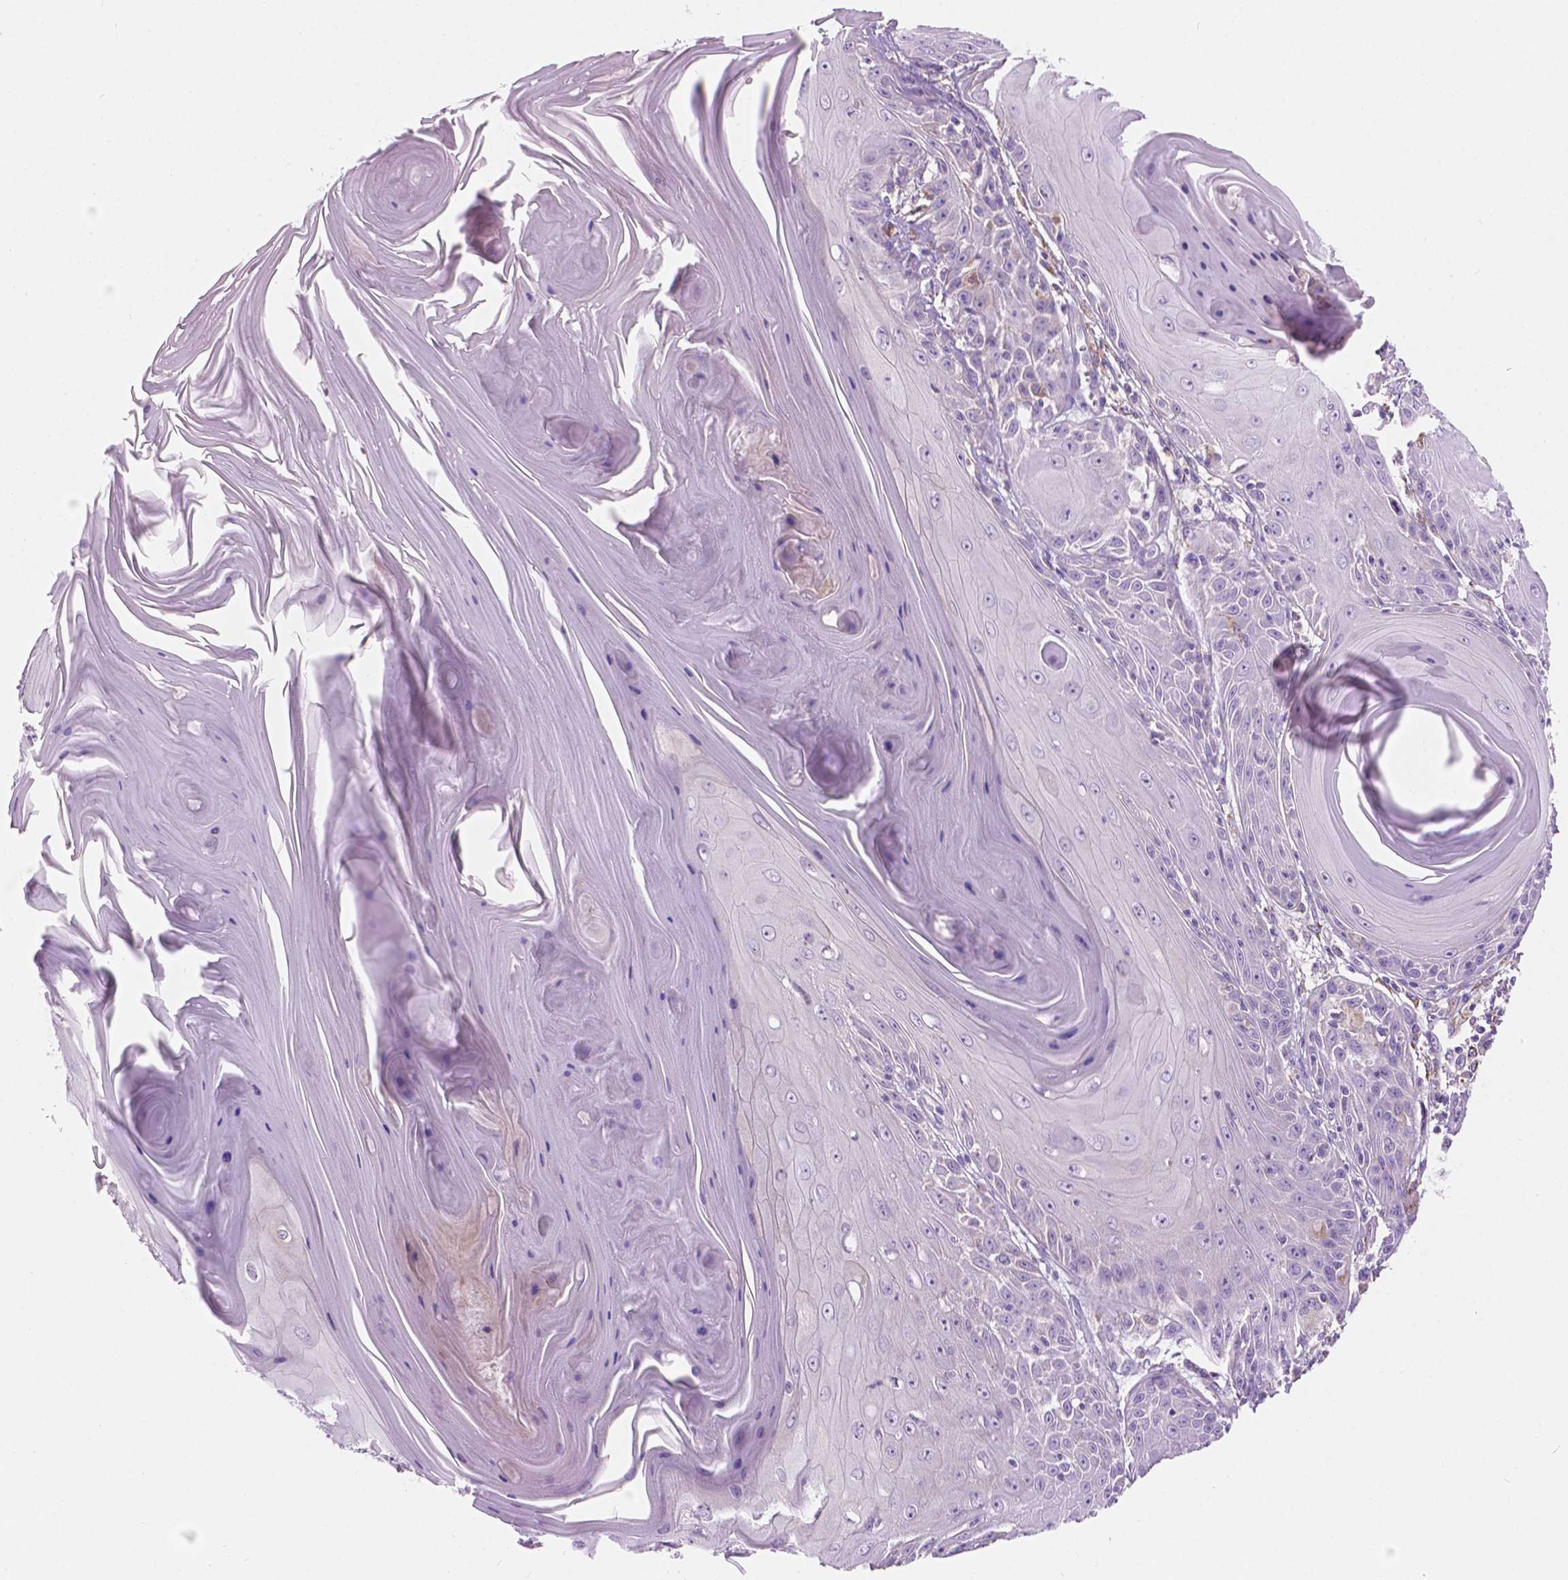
{"staining": {"intensity": "negative", "quantity": "none", "location": "none"}, "tissue": "skin cancer", "cell_type": "Tumor cells", "image_type": "cancer", "snomed": [{"axis": "morphology", "description": "Squamous cell carcinoma, NOS"}, {"axis": "topography", "description": "Skin"}, {"axis": "topography", "description": "Vulva"}], "caption": "Squamous cell carcinoma (skin) was stained to show a protein in brown. There is no significant positivity in tumor cells. (Immunohistochemistry, brightfield microscopy, high magnification).", "gene": "NOS1AP", "patient": {"sex": "female", "age": 85}}